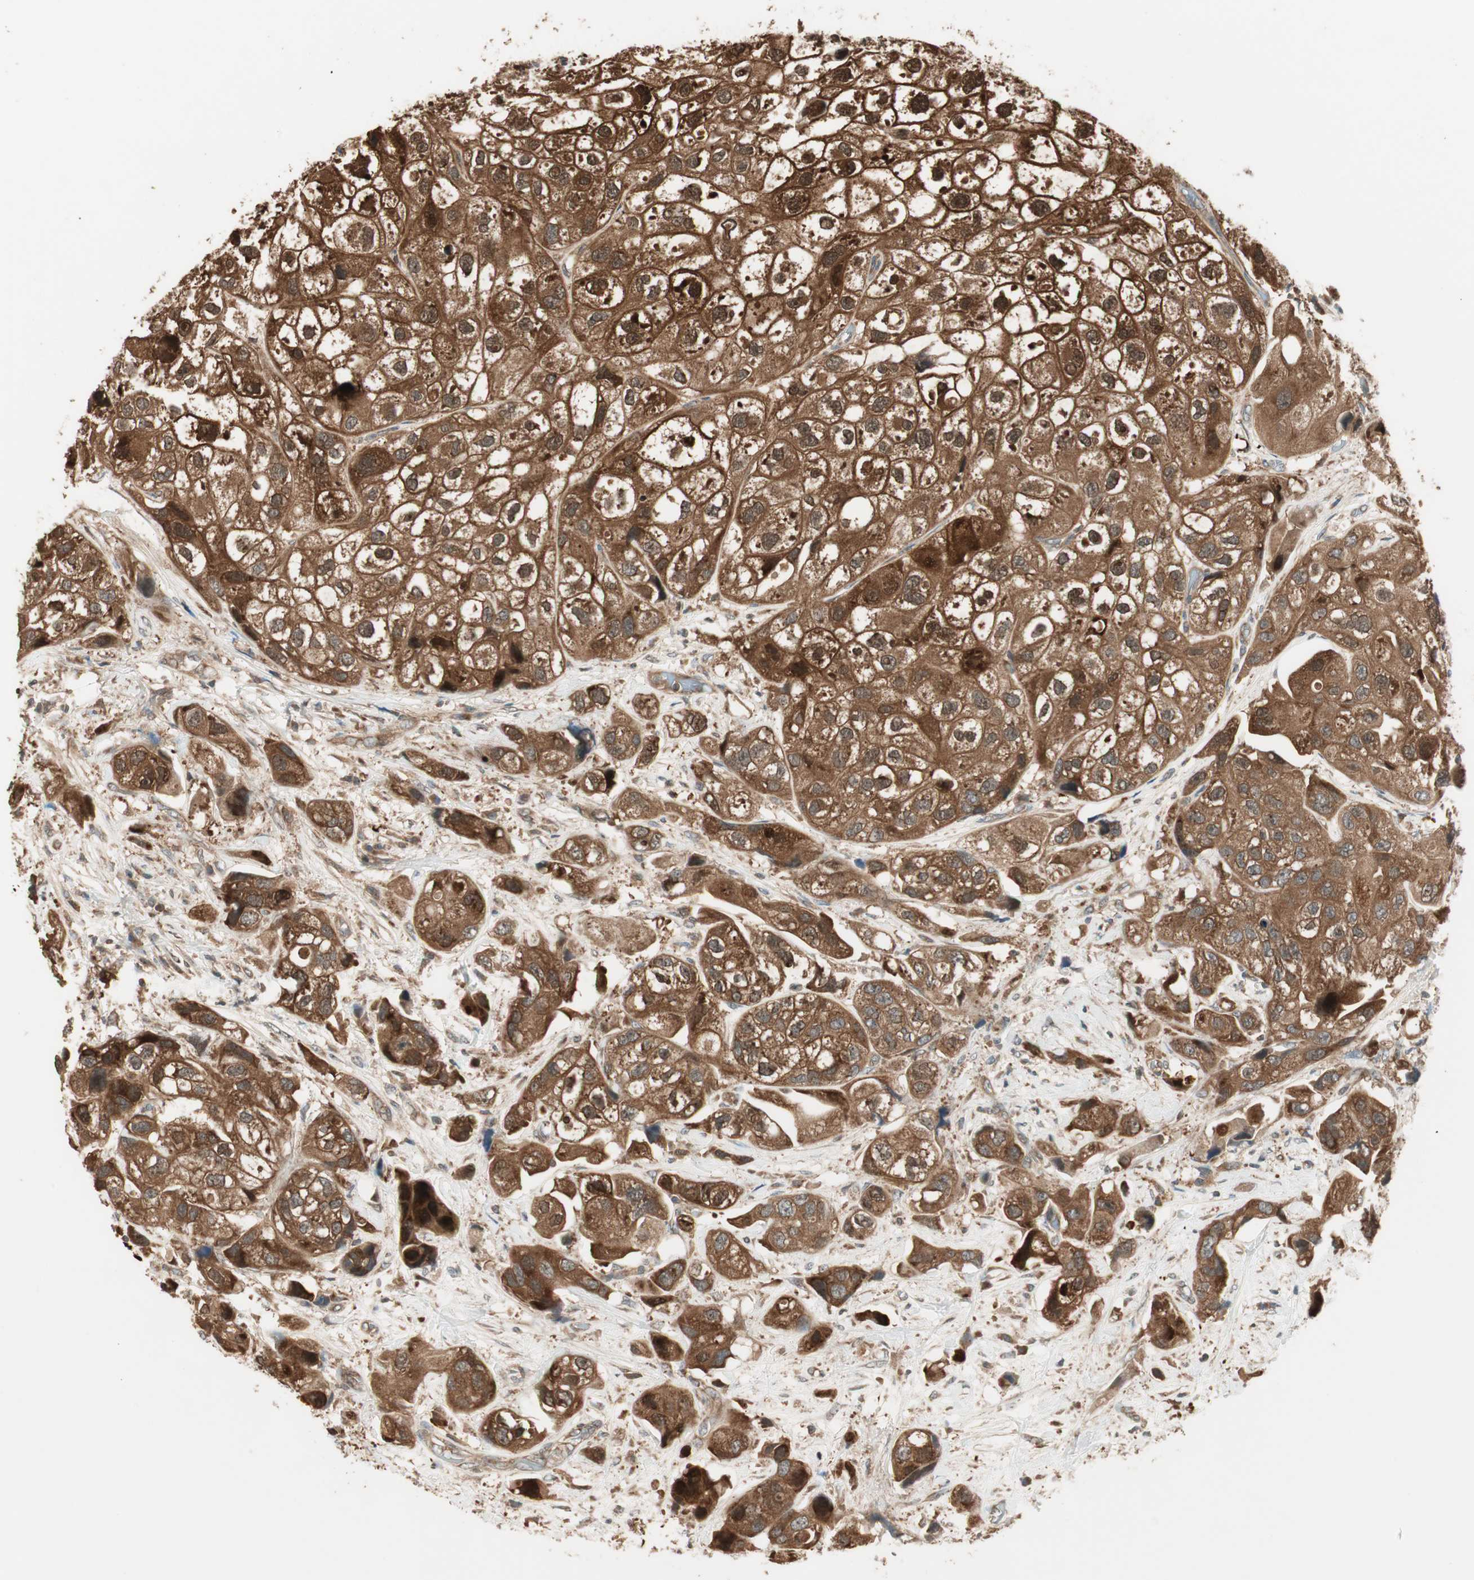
{"staining": {"intensity": "strong", "quantity": ">75%", "location": "cytoplasmic/membranous,nuclear"}, "tissue": "urothelial cancer", "cell_type": "Tumor cells", "image_type": "cancer", "snomed": [{"axis": "morphology", "description": "Urothelial carcinoma, High grade"}, {"axis": "topography", "description": "Urinary bladder"}], "caption": "Tumor cells display strong cytoplasmic/membranous and nuclear staining in about >75% of cells in high-grade urothelial carcinoma.", "gene": "CNOT4", "patient": {"sex": "female", "age": 64}}